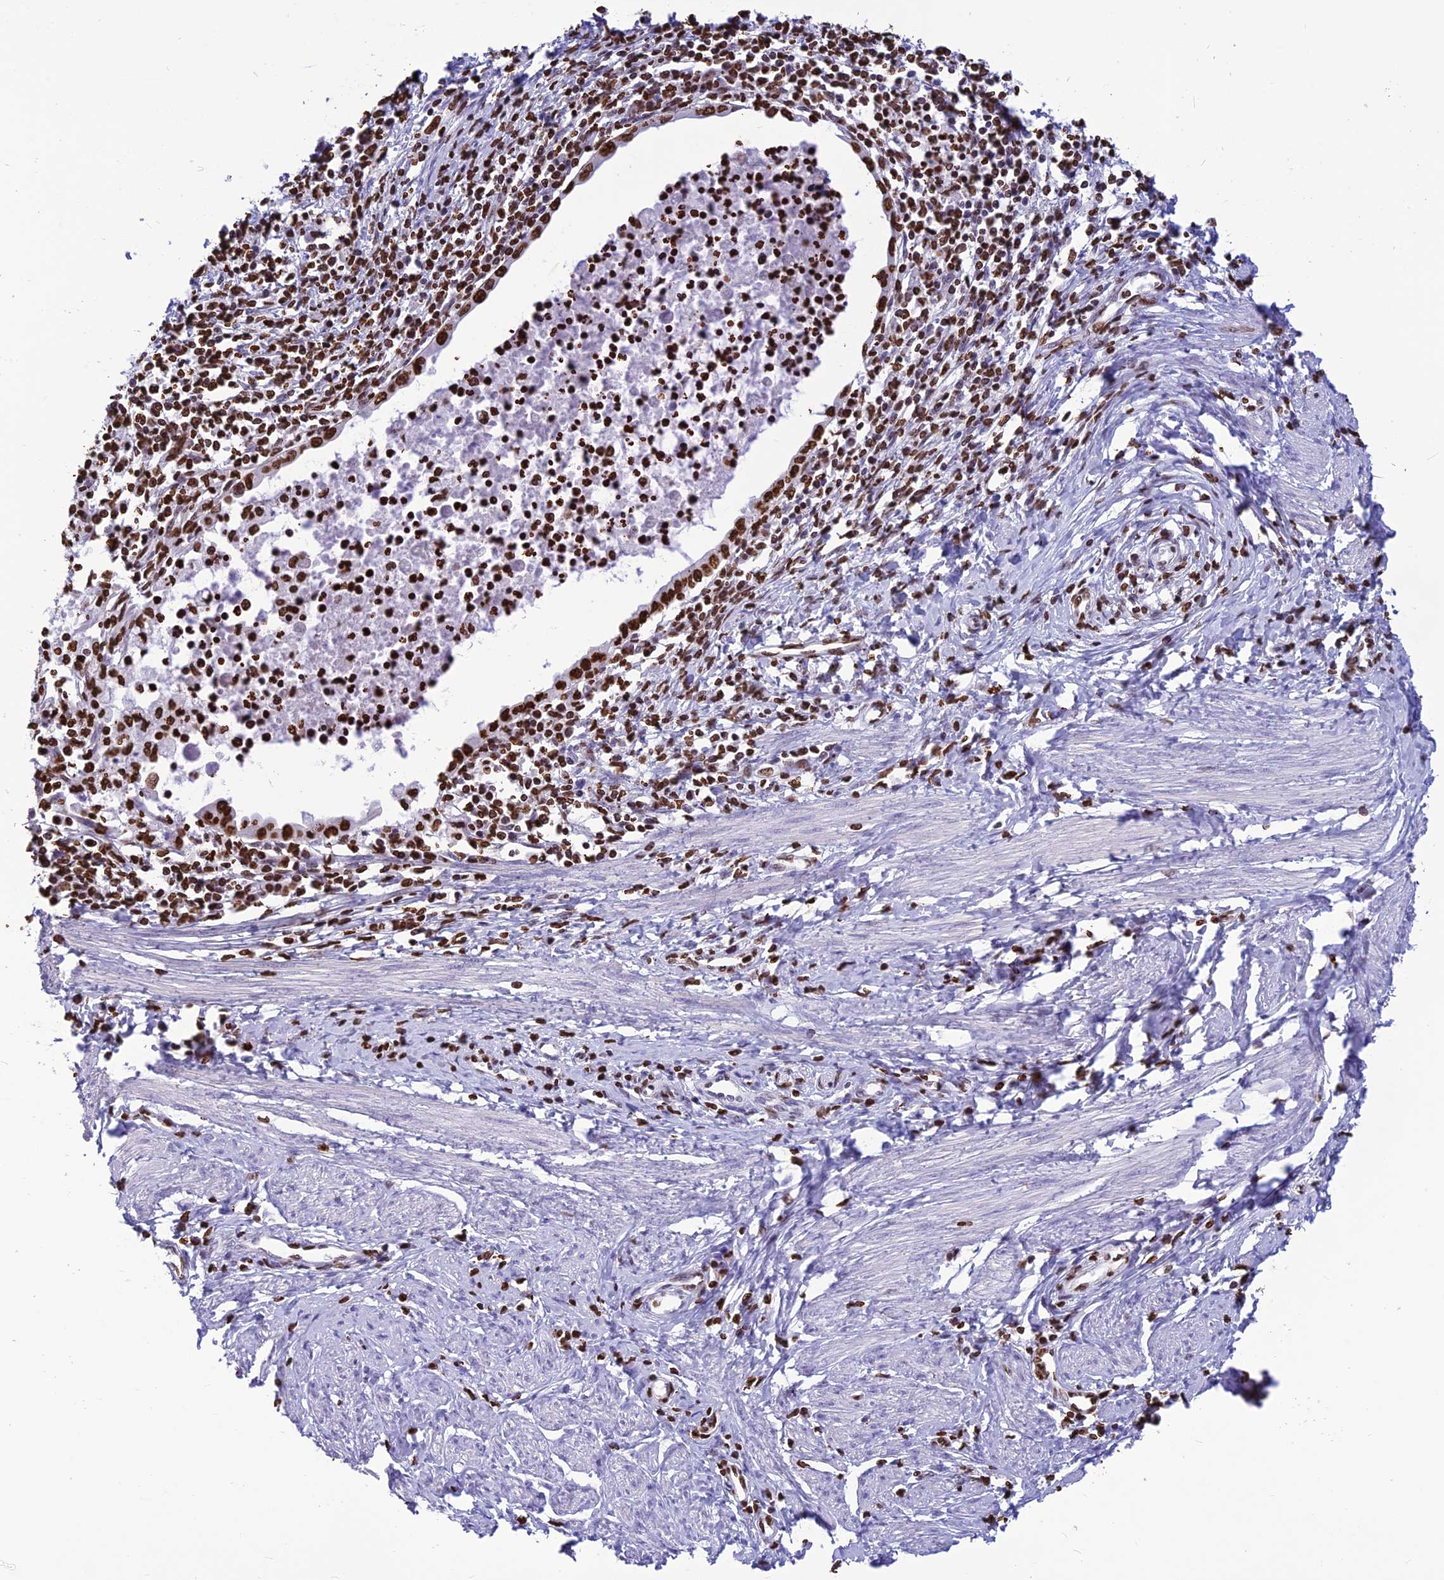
{"staining": {"intensity": "strong", "quantity": ">75%", "location": "nuclear"}, "tissue": "cervical cancer", "cell_type": "Tumor cells", "image_type": "cancer", "snomed": [{"axis": "morphology", "description": "Adenocarcinoma, NOS"}, {"axis": "topography", "description": "Cervix"}], "caption": "Immunohistochemistry (IHC) of human cervical adenocarcinoma shows high levels of strong nuclear expression in approximately >75% of tumor cells.", "gene": "AKAP17A", "patient": {"sex": "female", "age": 36}}